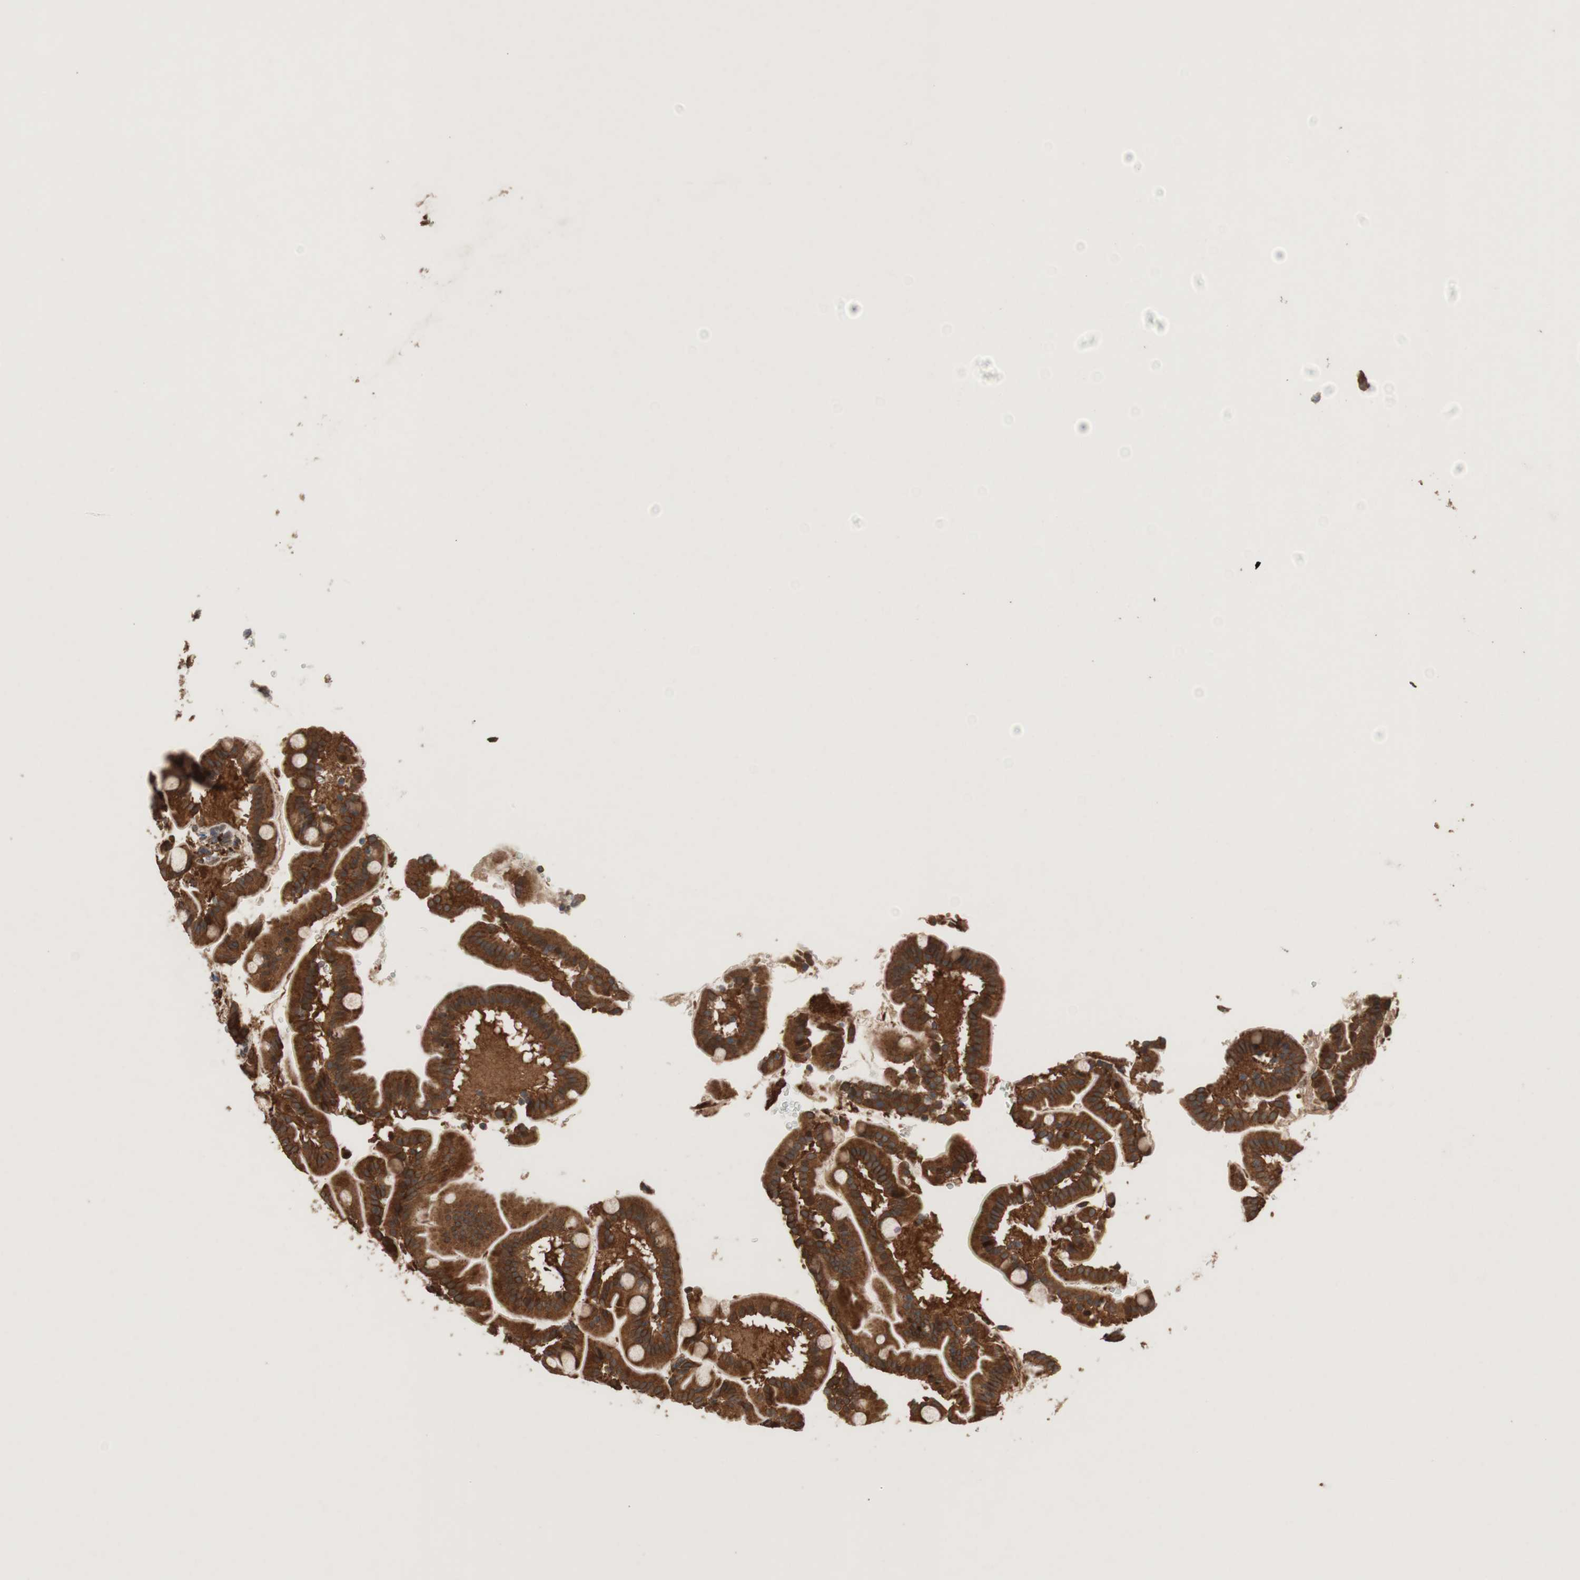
{"staining": {"intensity": "strong", "quantity": ">75%", "location": "cytoplasmic/membranous"}, "tissue": "duodenum", "cell_type": "Glandular cells", "image_type": "normal", "snomed": [{"axis": "morphology", "description": "Normal tissue, NOS"}, {"axis": "topography", "description": "Duodenum"}], "caption": "IHC photomicrograph of normal human duodenum stained for a protein (brown), which shows high levels of strong cytoplasmic/membranous expression in approximately >75% of glandular cells.", "gene": "RAB1A", "patient": {"sex": "male", "age": 50}}